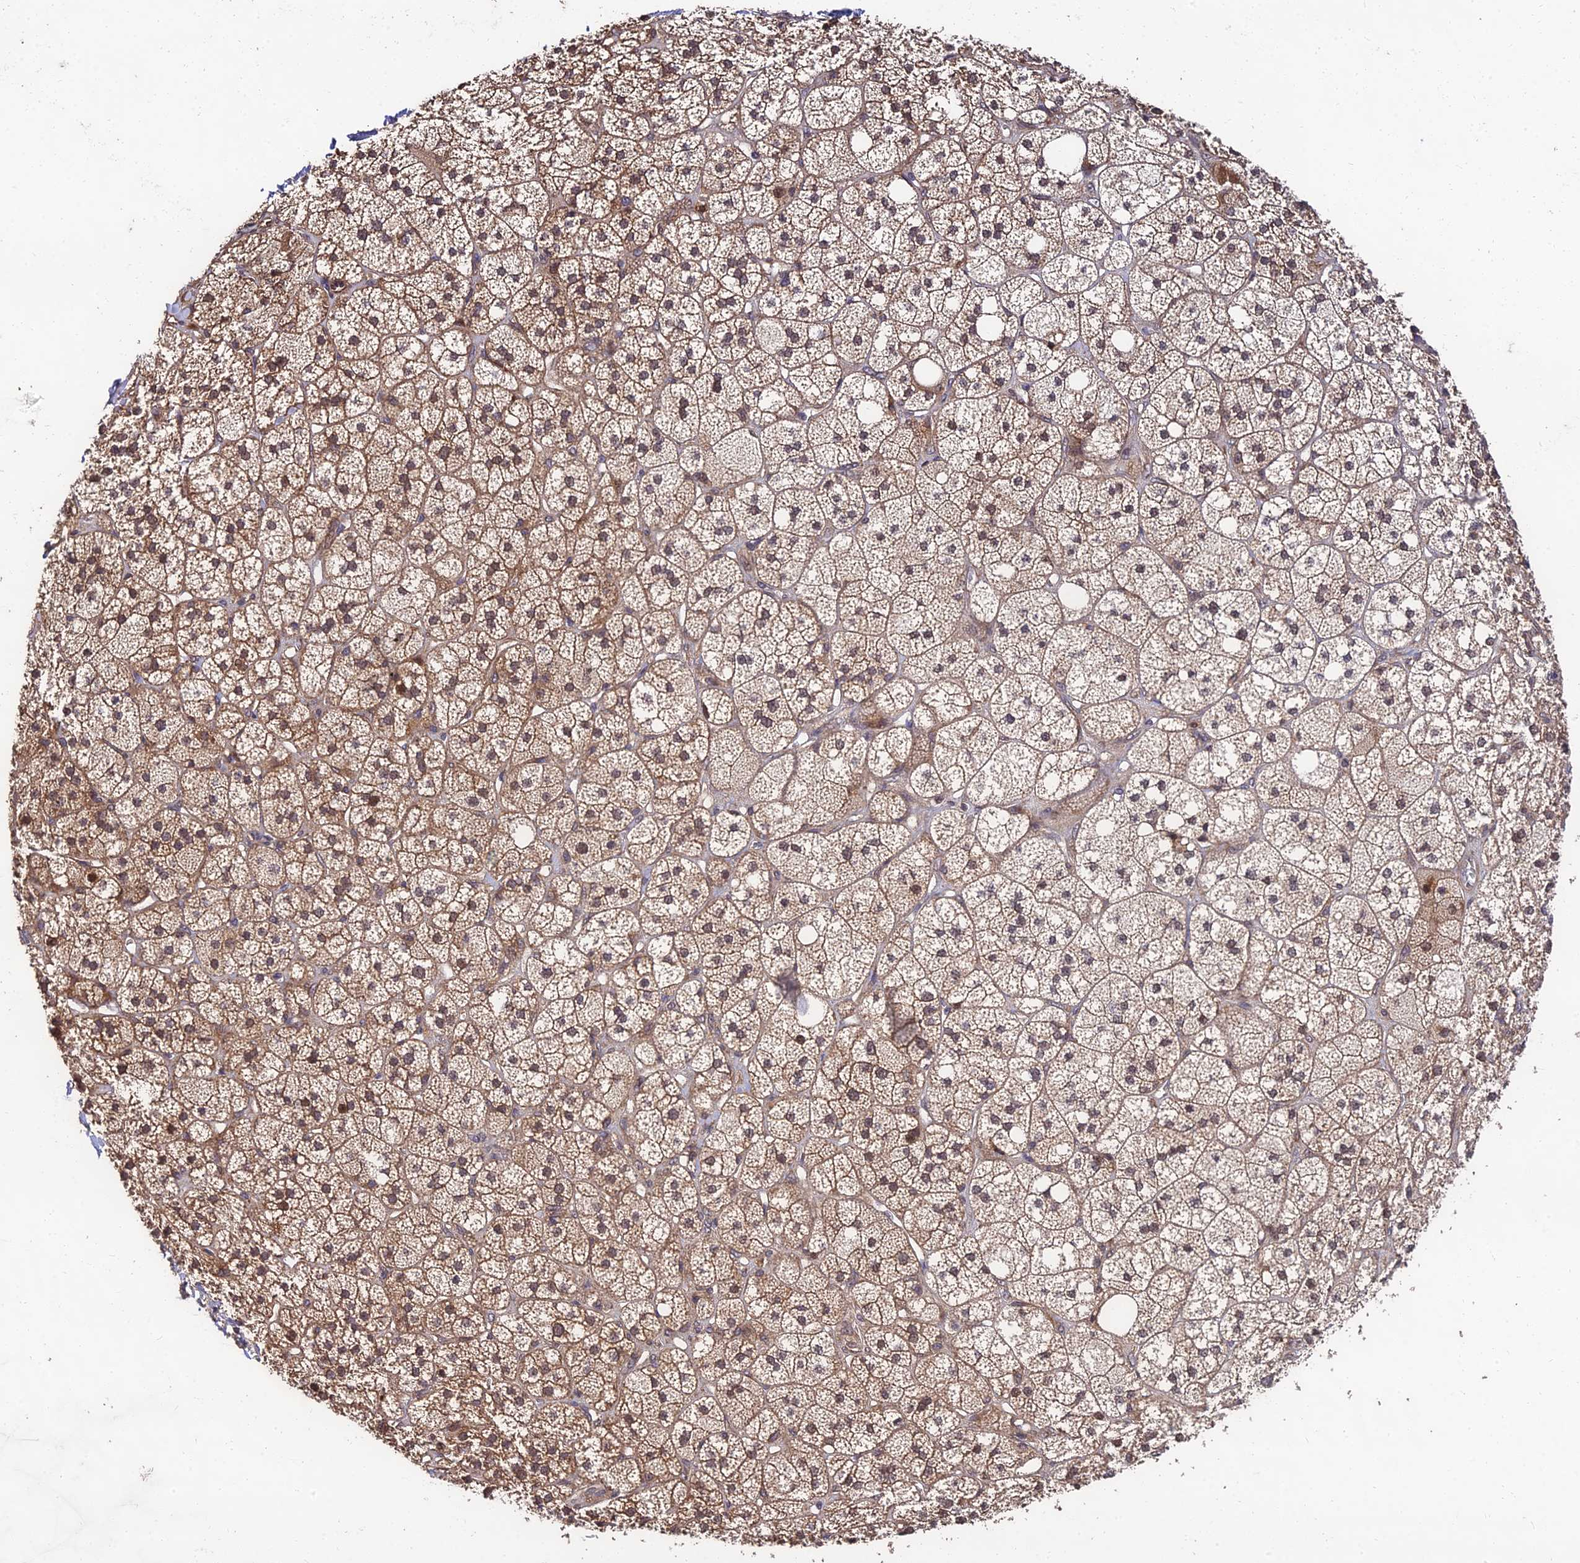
{"staining": {"intensity": "strong", "quantity": "25%-75%", "location": "cytoplasmic/membranous,nuclear"}, "tissue": "adrenal gland", "cell_type": "Glandular cells", "image_type": "normal", "snomed": [{"axis": "morphology", "description": "Normal tissue, NOS"}, {"axis": "topography", "description": "Adrenal gland"}], "caption": "This image reveals immunohistochemistry staining of unremarkable human adrenal gland, with high strong cytoplasmic/membranous,nuclear positivity in approximately 25%-75% of glandular cells.", "gene": "MKKS", "patient": {"sex": "male", "age": 61}}